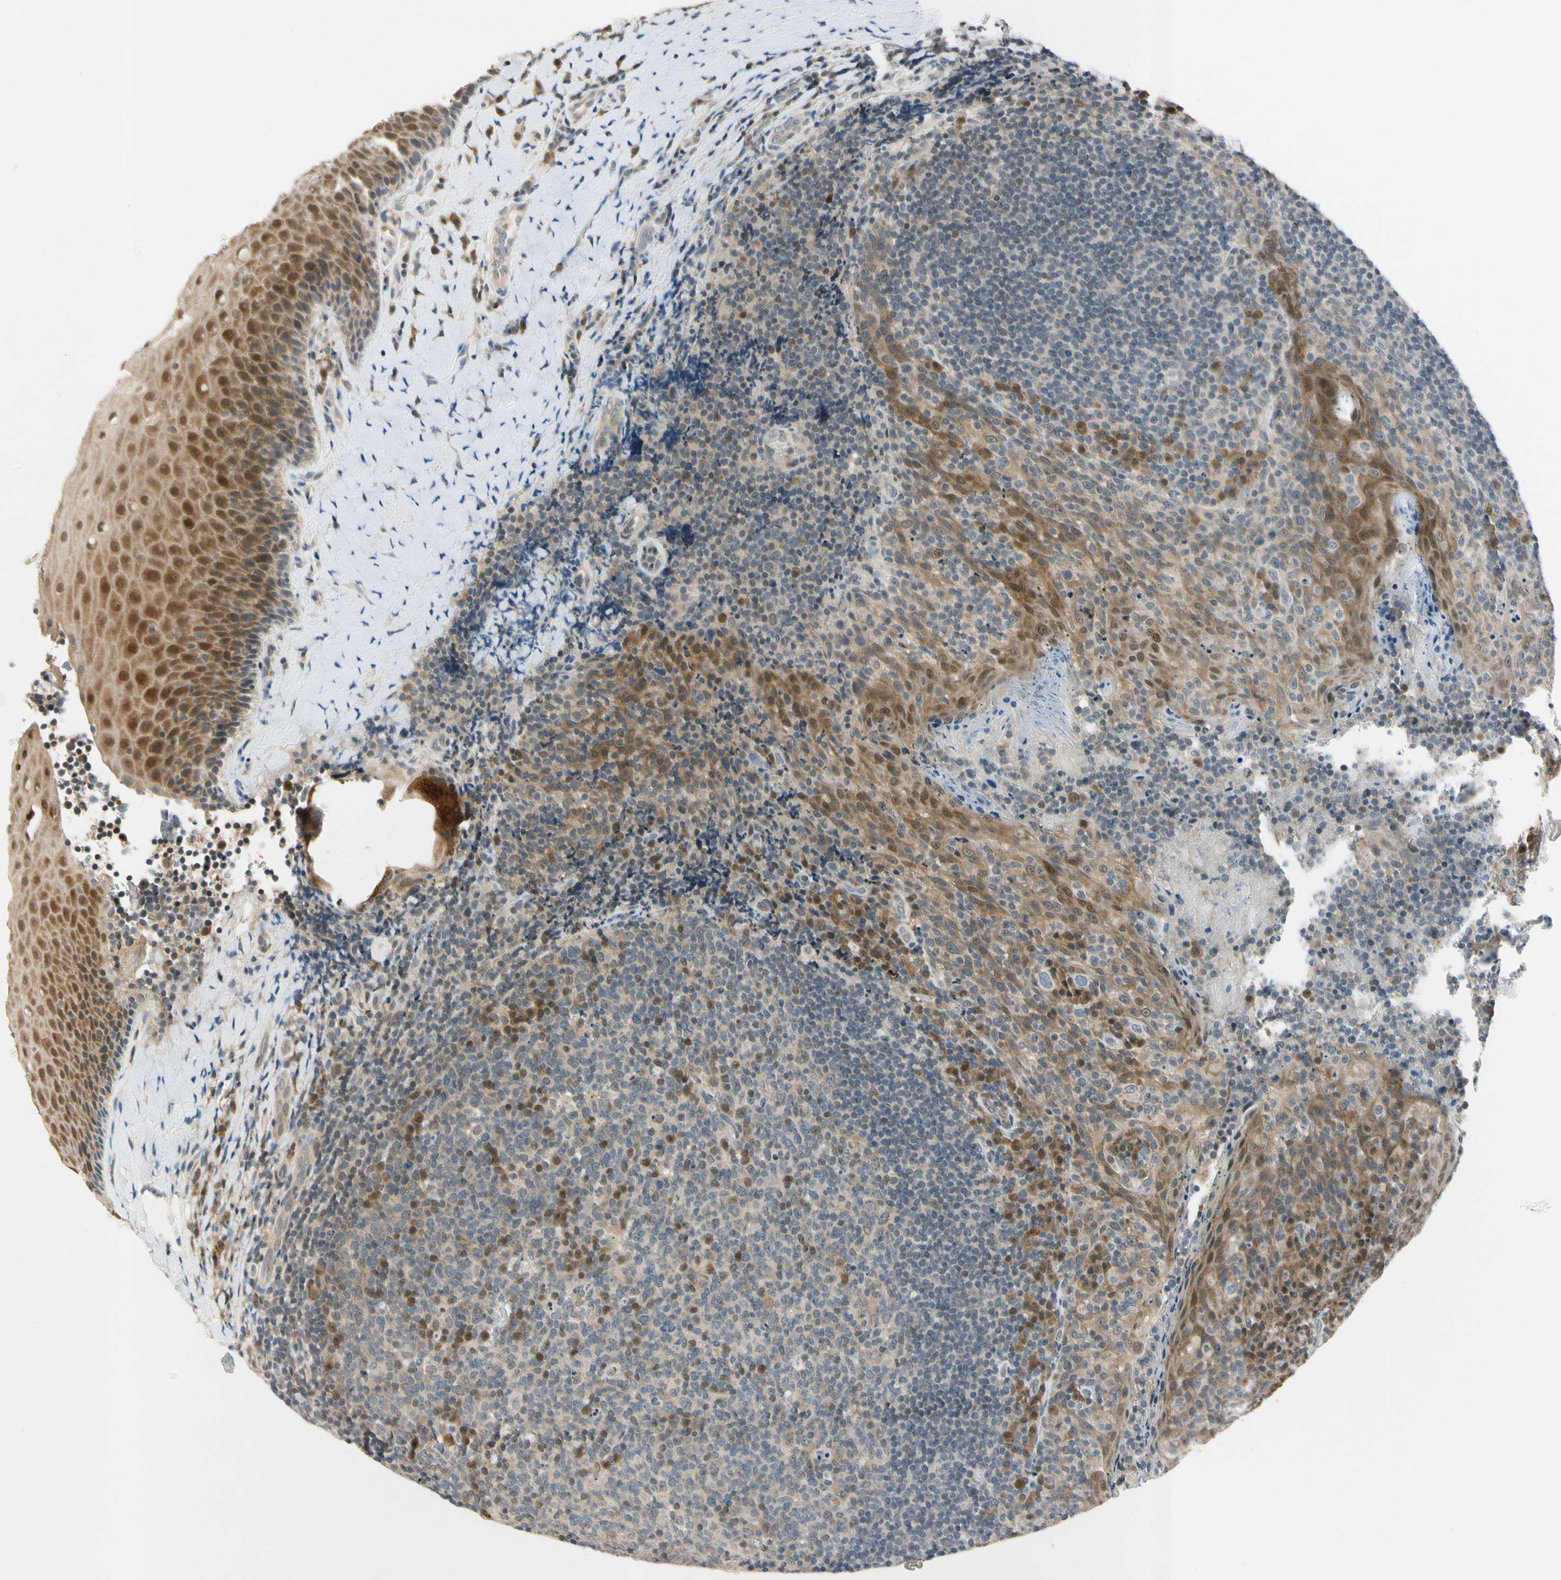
{"staining": {"intensity": "moderate", "quantity": "<25%", "location": "nuclear"}, "tissue": "tonsil", "cell_type": "Germinal center cells", "image_type": "normal", "snomed": [{"axis": "morphology", "description": "Normal tissue, NOS"}, {"axis": "topography", "description": "Tonsil"}], "caption": "Brown immunohistochemical staining in unremarkable human tonsil demonstrates moderate nuclear positivity in about <25% of germinal center cells.", "gene": "RPS6KB2", "patient": {"sex": "male", "age": 17}}